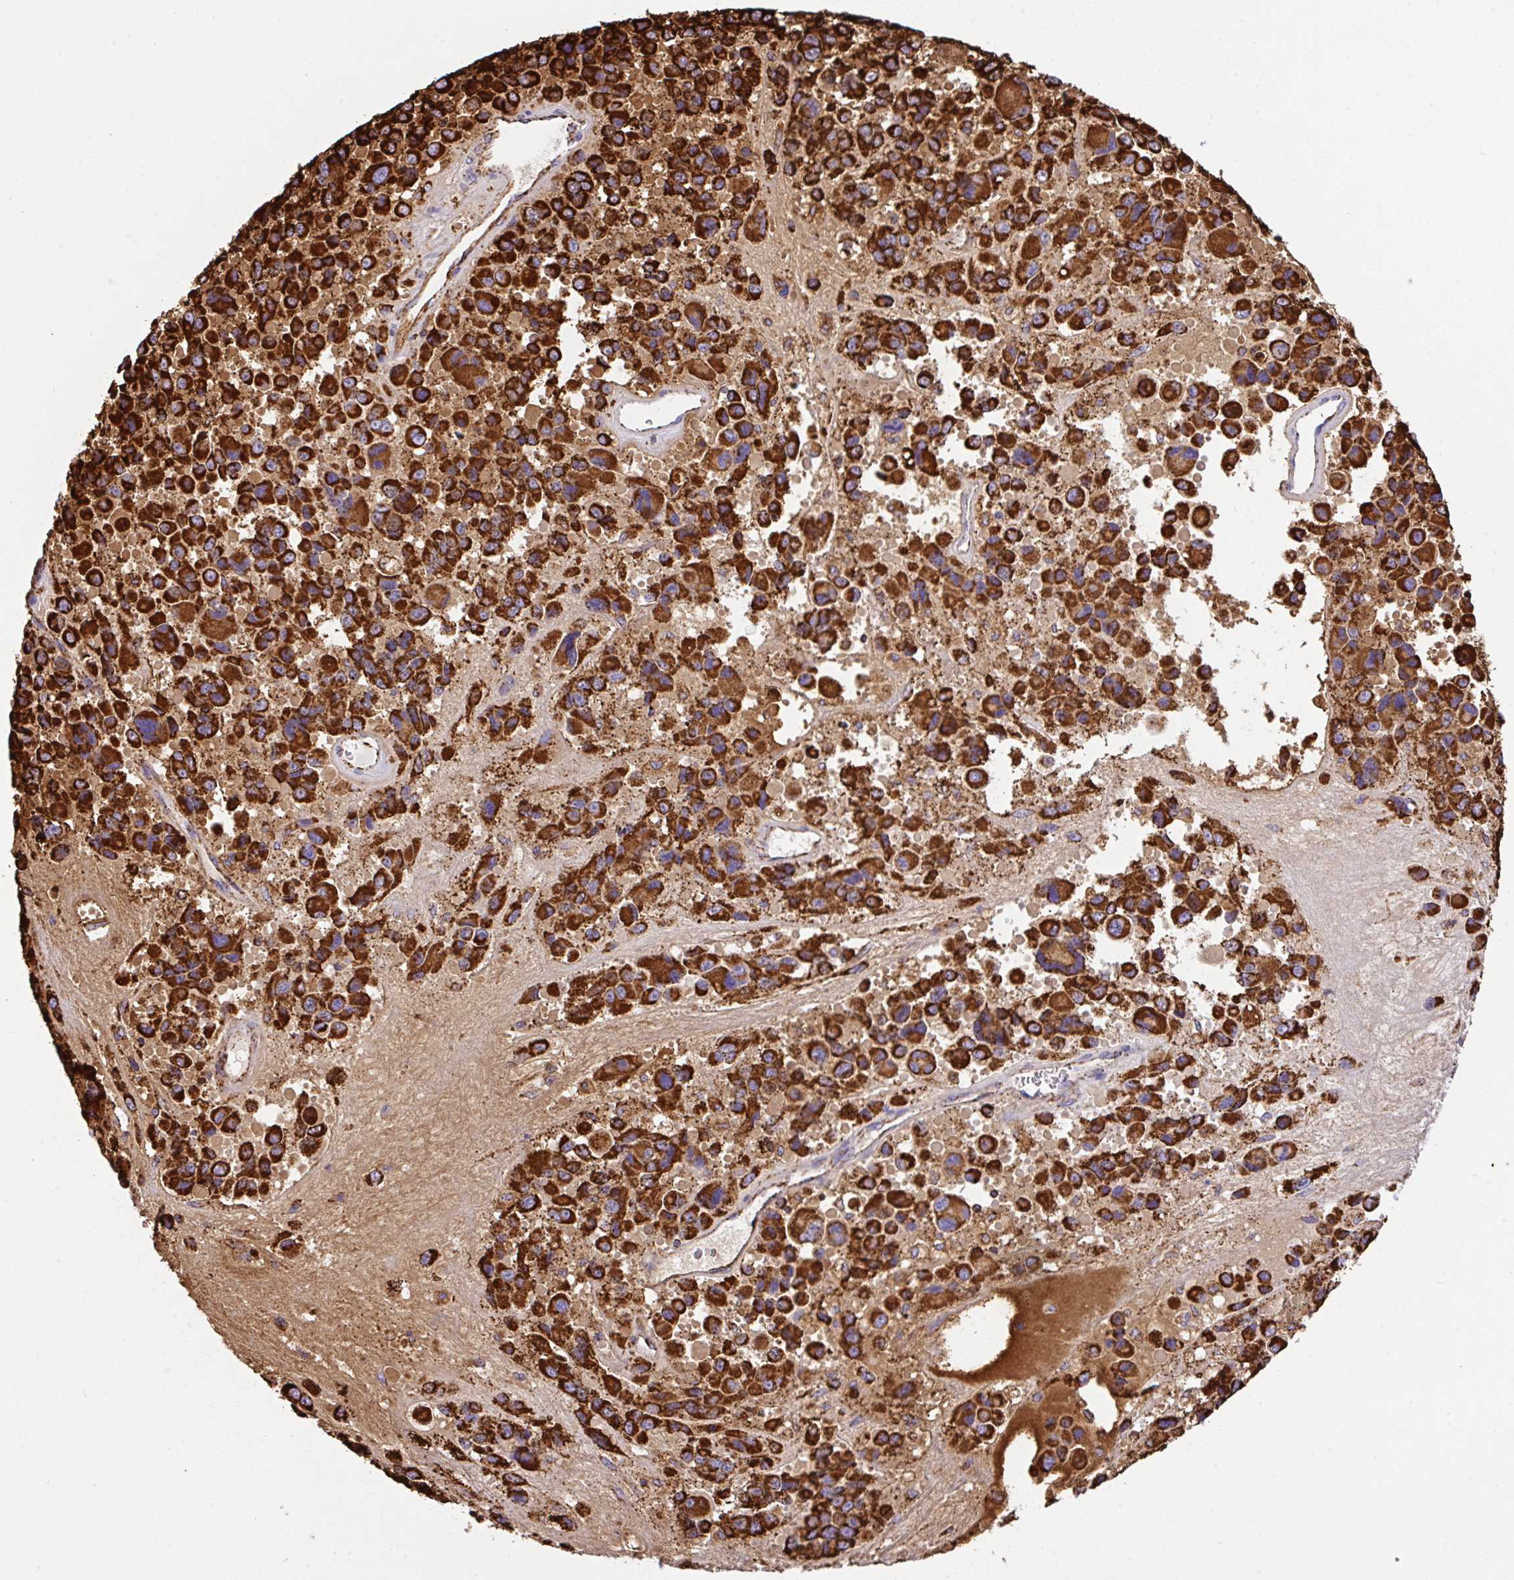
{"staining": {"intensity": "strong", "quantity": ">75%", "location": "cytoplasmic/membranous"}, "tissue": "melanoma", "cell_type": "Tumor cells", "image_type": "cancer", "snomed": [{"axis": "morphology", "description": "Malignant melanoma, Metastatic site"}, {"axis": "topography", "description": "Lymph node"}], "caption": "High-power microscopy captured an IHC photomicrograph of malignant melanoma (metastatic site), revealing strong cytoplasmic/membranous expression in about >75% of tumor cells. Immunohistochemistry stains the protein in brown and the nuclei are stained blue.", "gene": "ANKRD33B", "patient": {"sex": "female", "age": 65}}